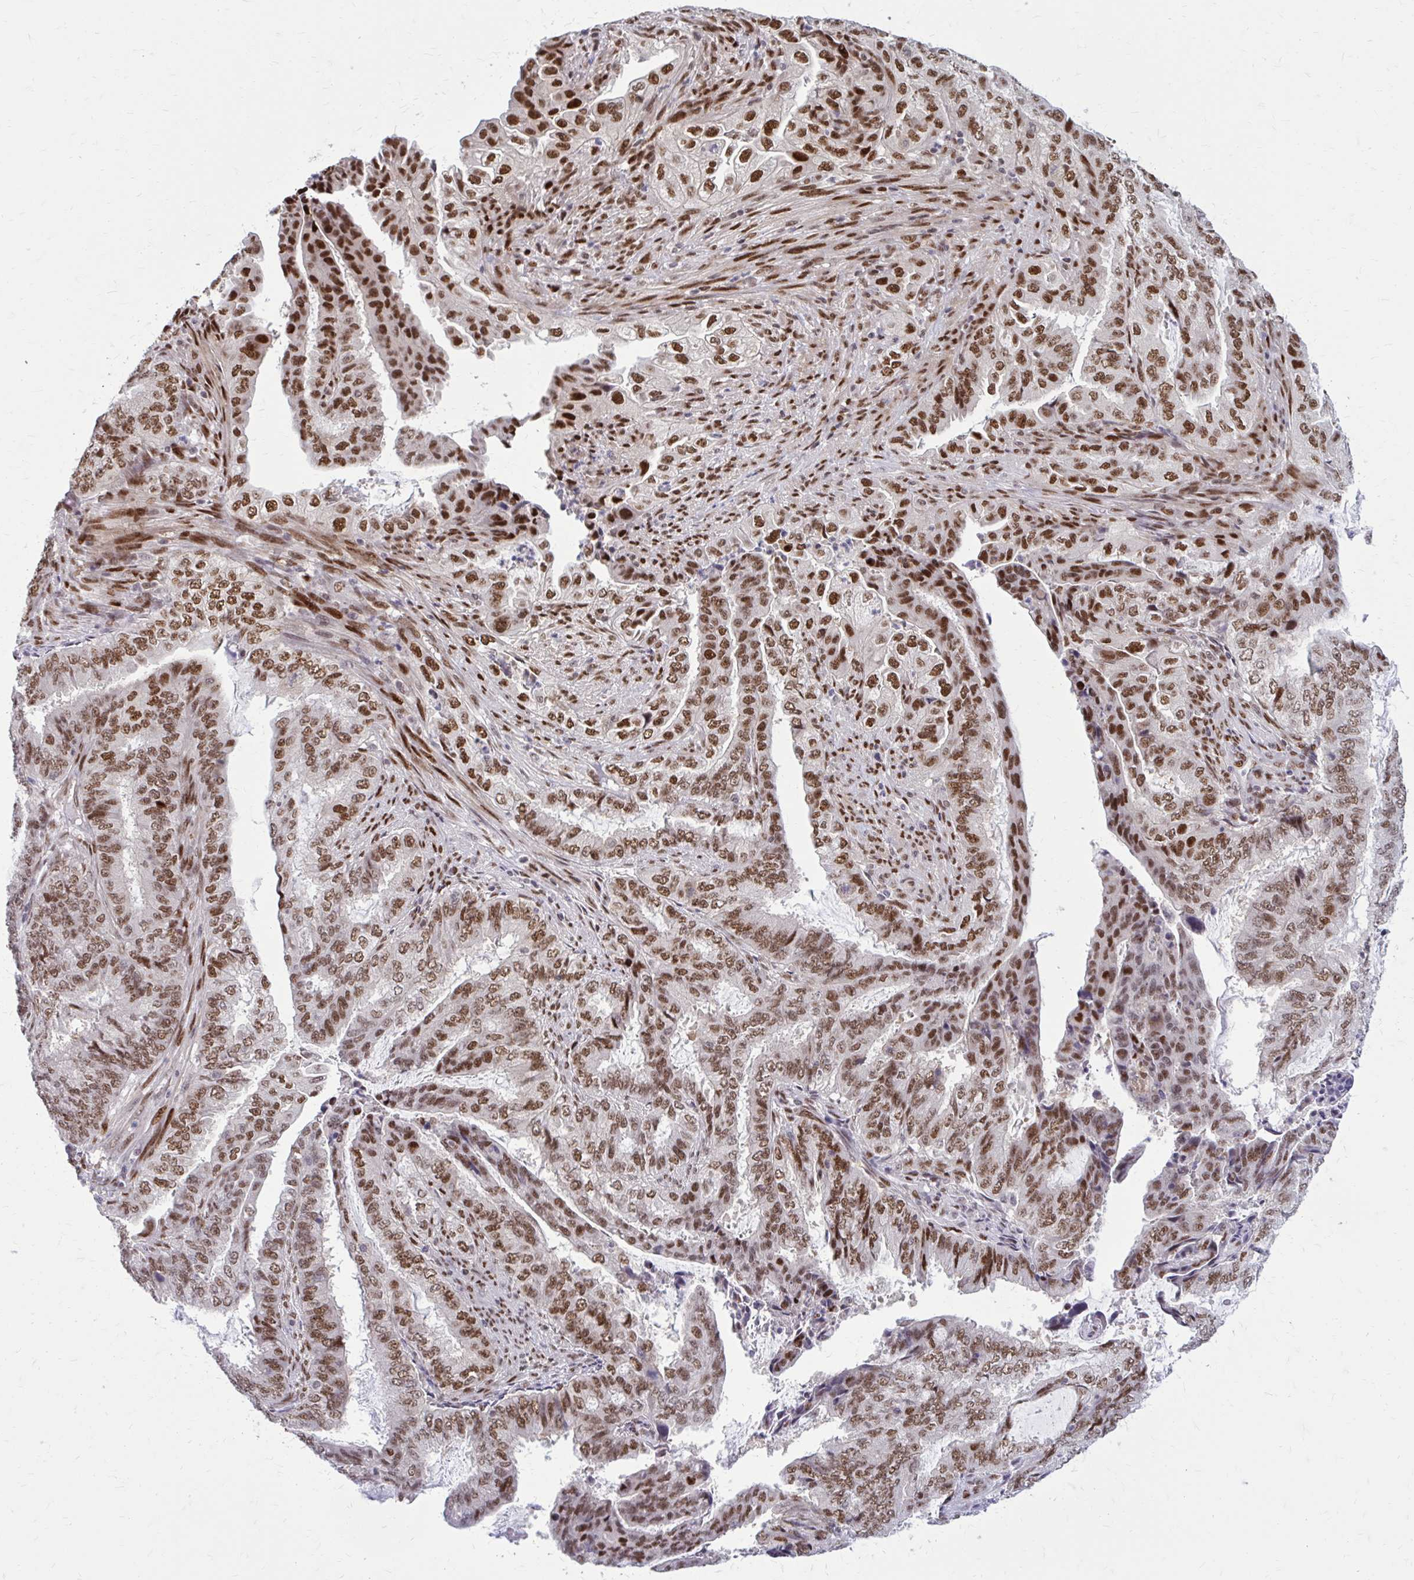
{"staining": {"intensity": "strong", "quantity": ">75%", "location": "nuclear"}, "tissue": "endometrial cancer", "cell_type": "Tumor cells", "image_type": "cancer", "snomed": [{"axis": "morphology", "description": "Adenocarcinoma, NOS"}, {"axis": "topography", "description": "Endometrium"}], "caption": "Protein staining of endometrial adenocarcinoma tissue demonstrates strong nuclear positivity in about >75% of tumor cells.", "gene": "PSME4", "patient": {"sex": "female", "age": 51}}